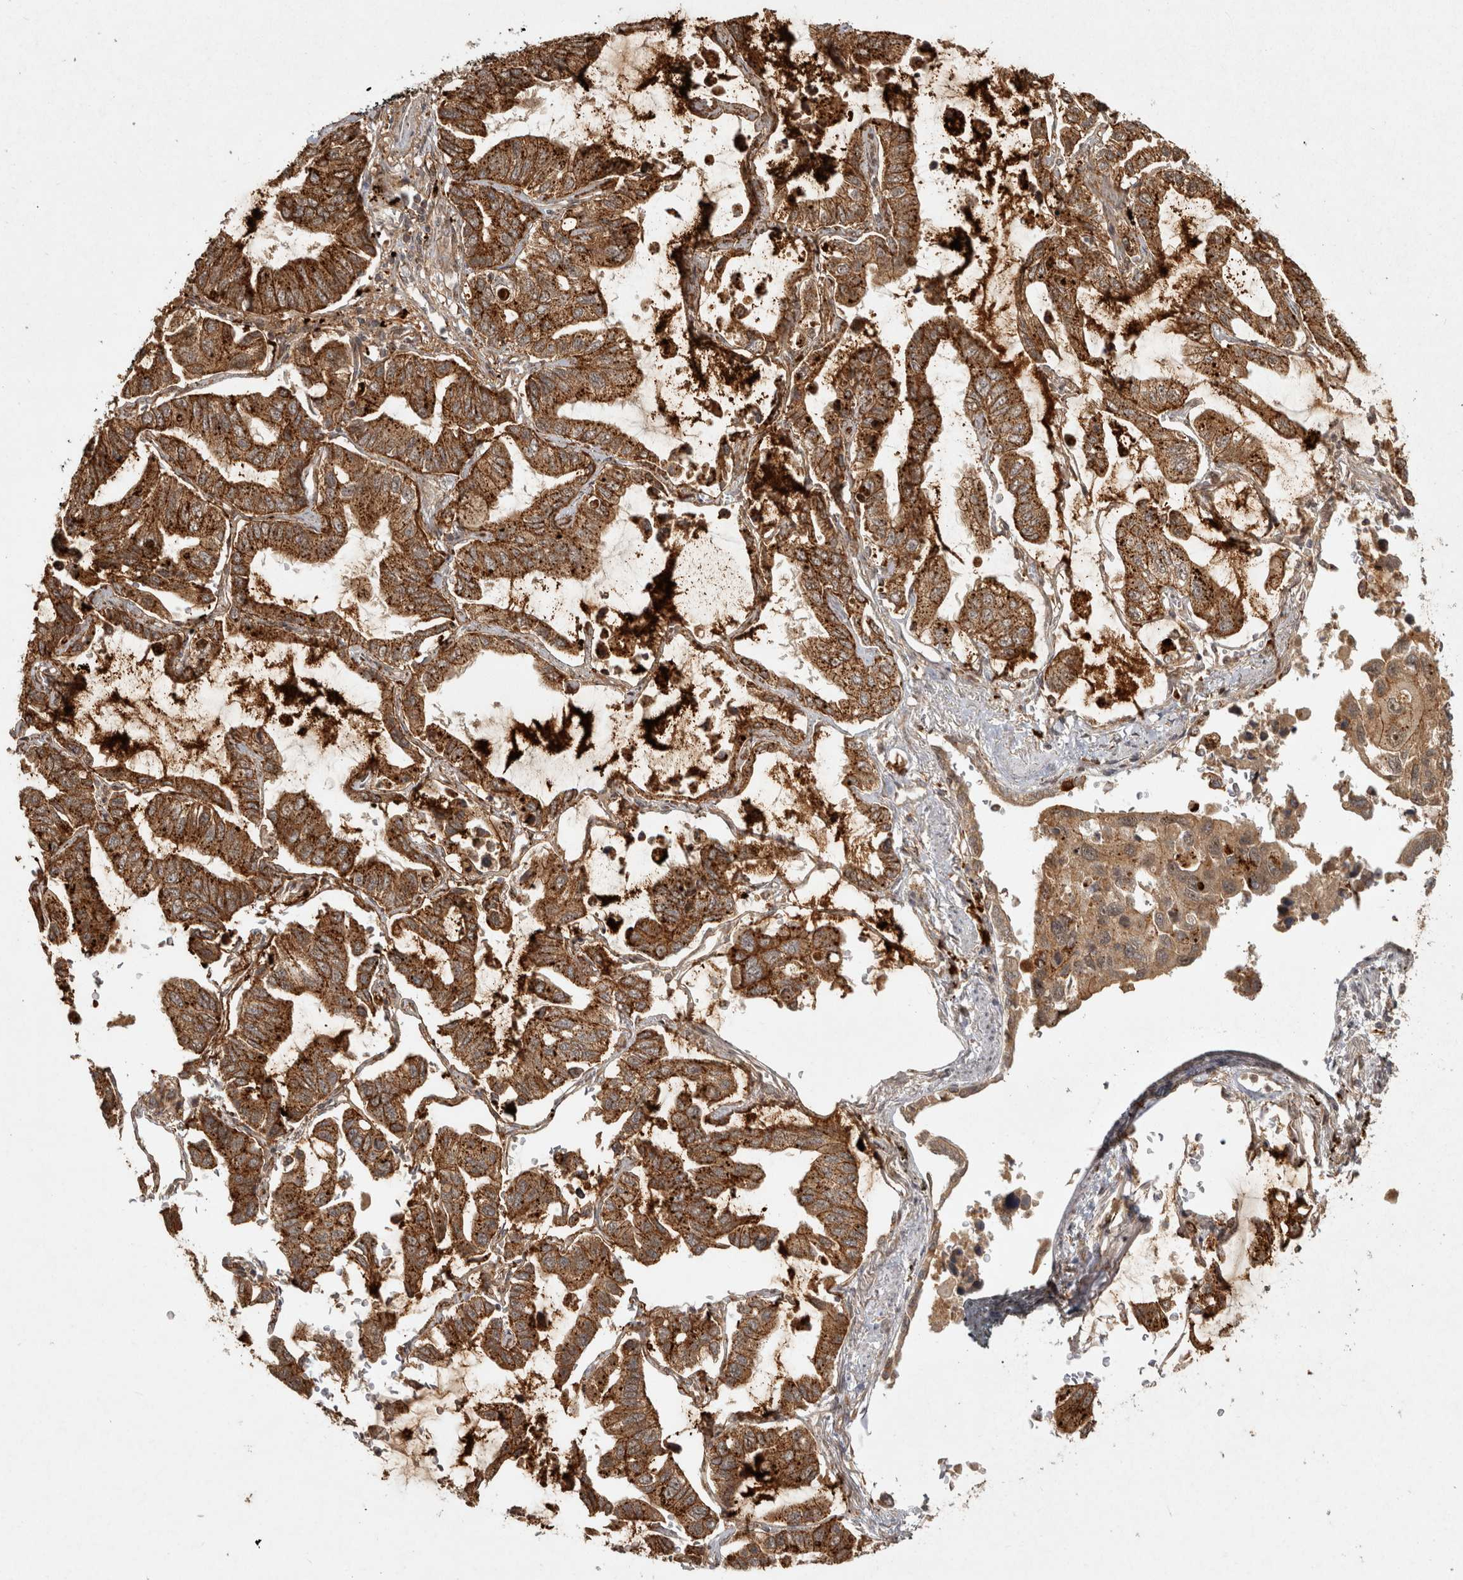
{"staining": {"intensity": "strong", "quantity": ">75%", "location": "cytoplasmic/membranous"}, "tissue": "lung cancer", "cell_type": "Tumor cells", "image_type": "cancer", "snomed": [{"axis": "morphology", "description": "Adenocarcinoma, NOS"}, {"axis": "topography", "description": "Lung"}], "caption": "A high-resolution image shows immunohistochemistry staining of lung cancer, which reveals strong cytoplasmic/membranous expression in about >75% of tumor cells.", "gene": "CAMSAP2", "patient": {"sex": "male", "age": 64}}